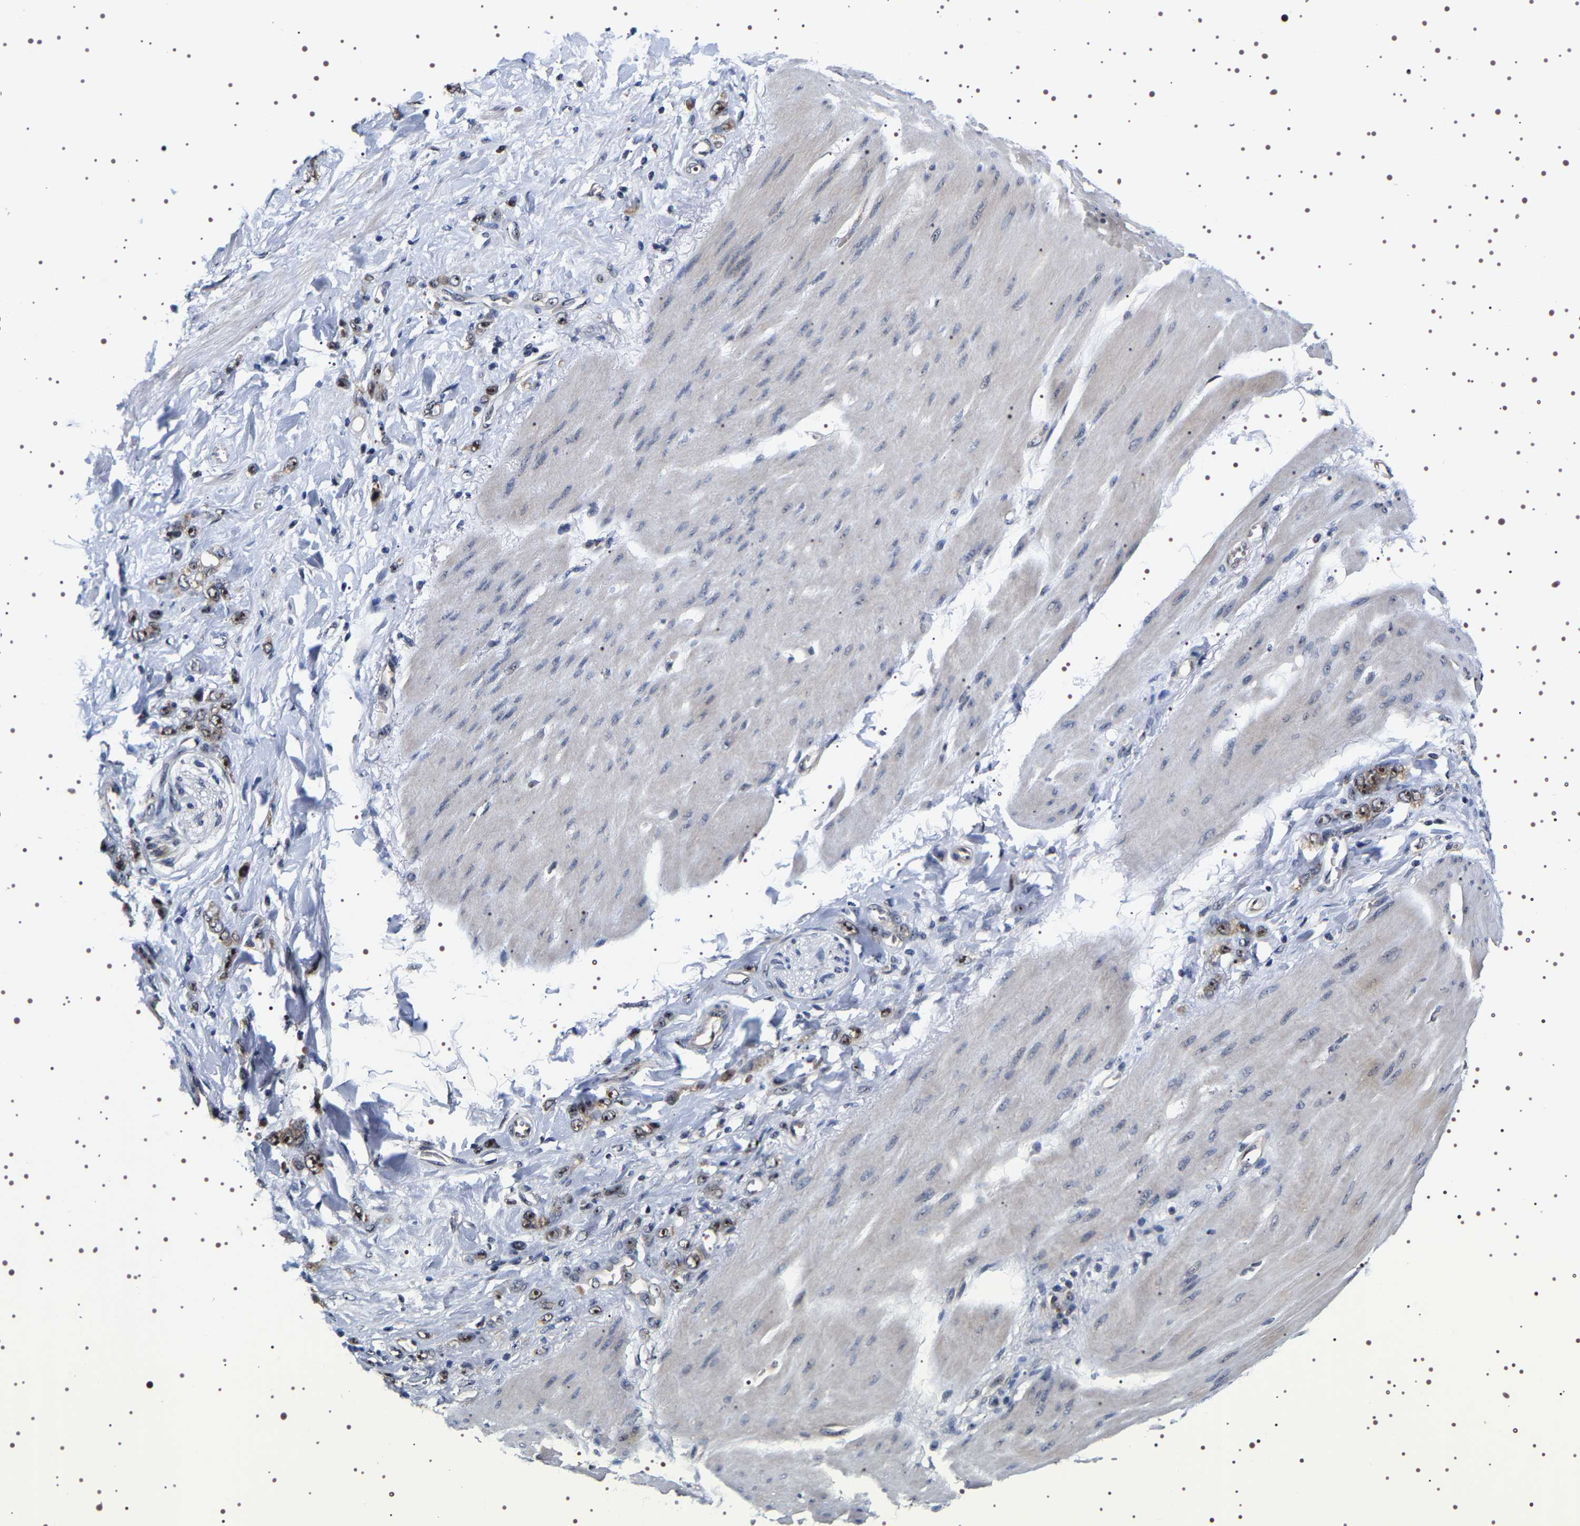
{"staining": {"intensity": "strong", "quantity": "25%-75%", "location": "nuclear"}, "tissue": "stomach cancer", "cell_type": "Tumor cells", "image_type": "cancer", "snomed": [{"axis": "morphology", "description": "Adenocarcinoma, NOS"}, {"axis": "topography", "description": "Stomach"}], "caption": "Tumor cells exhibit high levels of strong nuclear staining in approximately 25%-75% of cells in human adenocarcinoma (stomach).", "gene": "GNL3", "patient": {"sex": "male", "age": 82}}